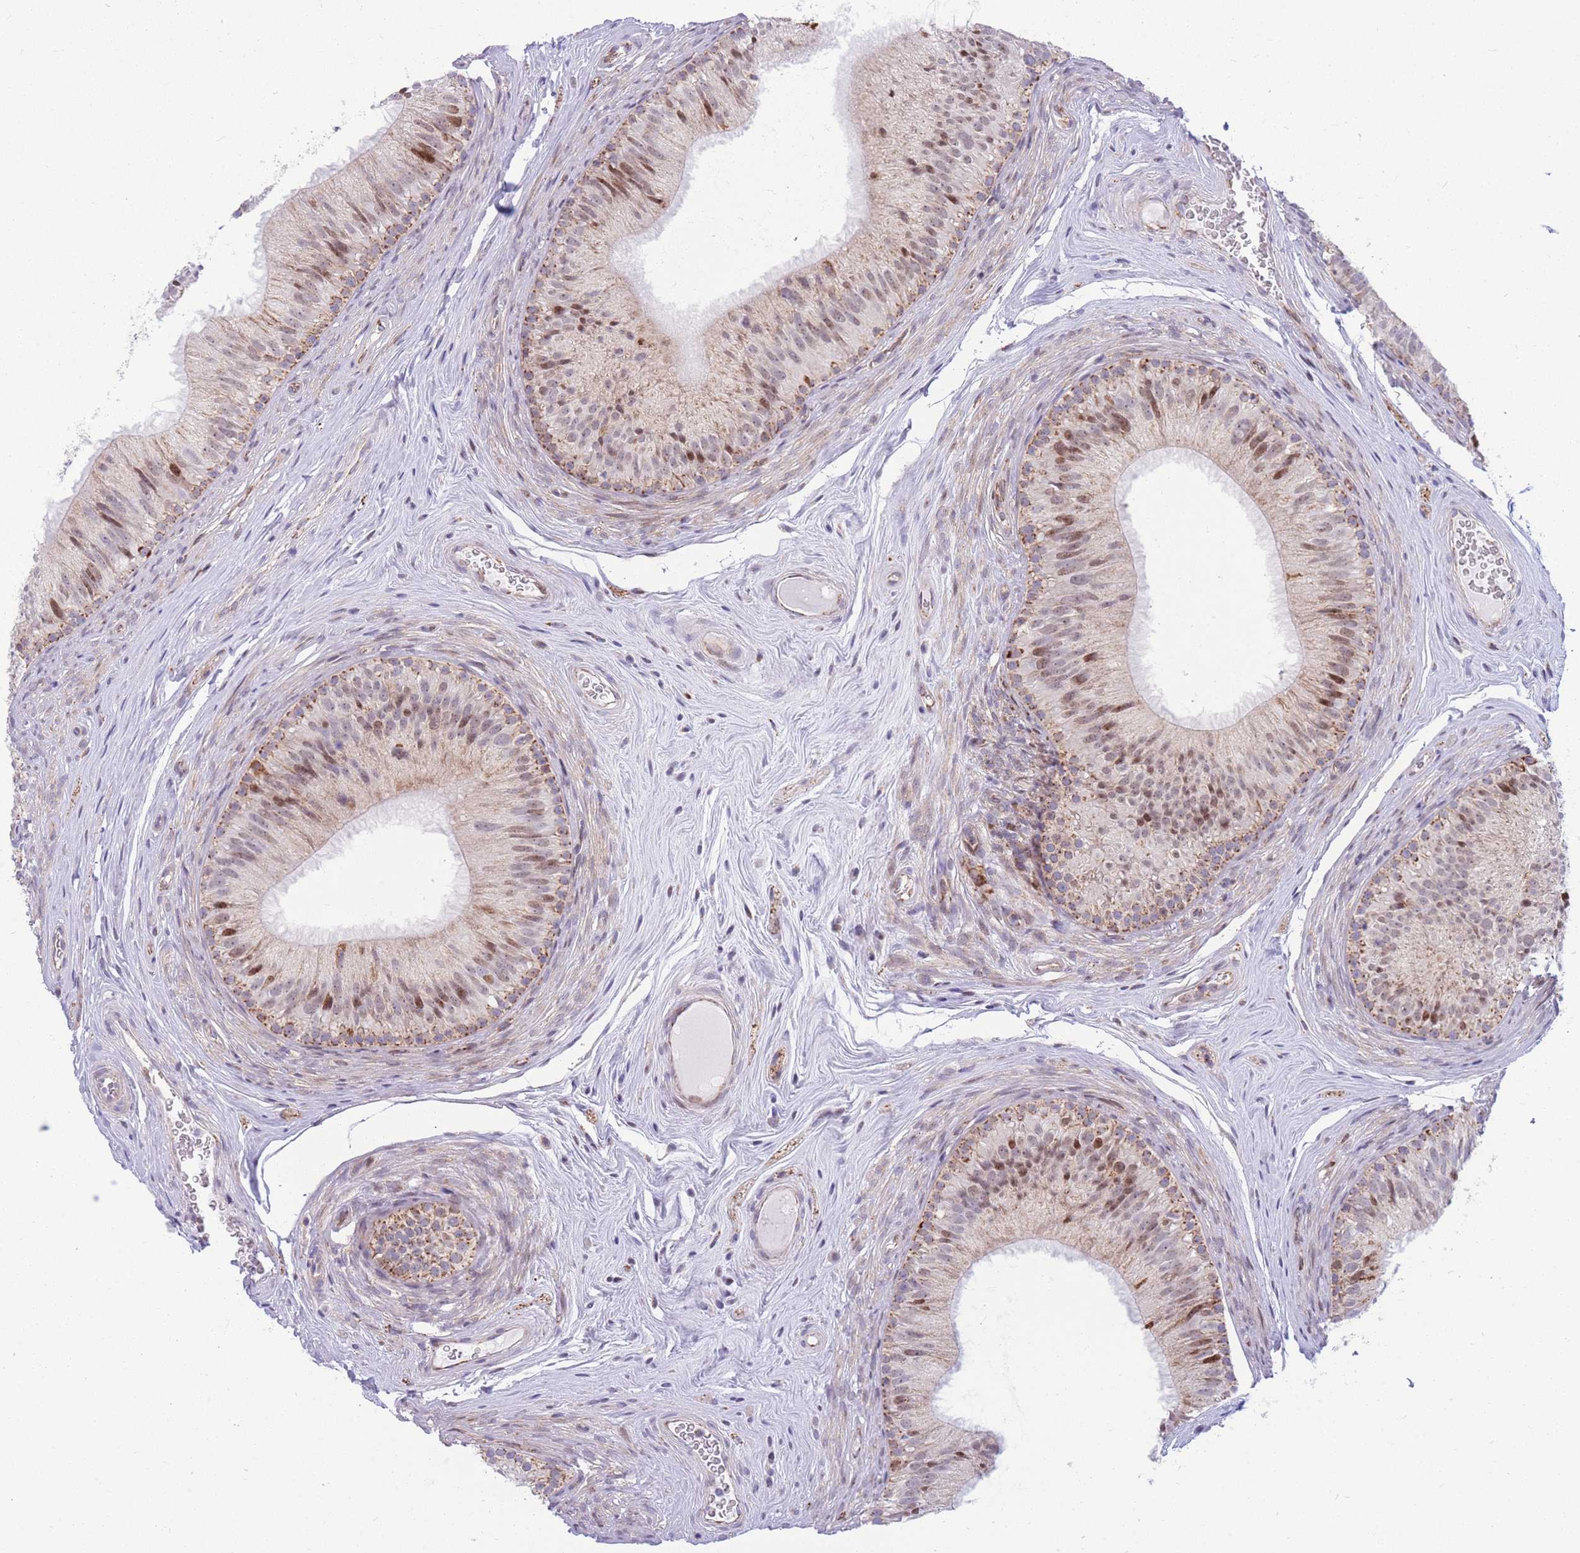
{"staining": {"intensity": "moderate", "quantity": "25%-75%", "location": "cytoplasmic/membranous"}, "tissue": "epididymis", "cell_type": "Glandular cells", "image_type": "normal", "snomed": [{"axis": "morphology", "description": "Normal tissue, NOS"}, {"axis": "topography", "description": "Epididymis"}], "caption": "IHC image of benign epididymis: epididymis stained using IHC demonstrates medium levels of moderate protein expression localized specifically in the cytoplasmic/membranous of glandular cells, appearing as a cytoplasmic/membranous brown color.", "gene": "HSPE1", "patient": {"sex": "male", "age": 34}}